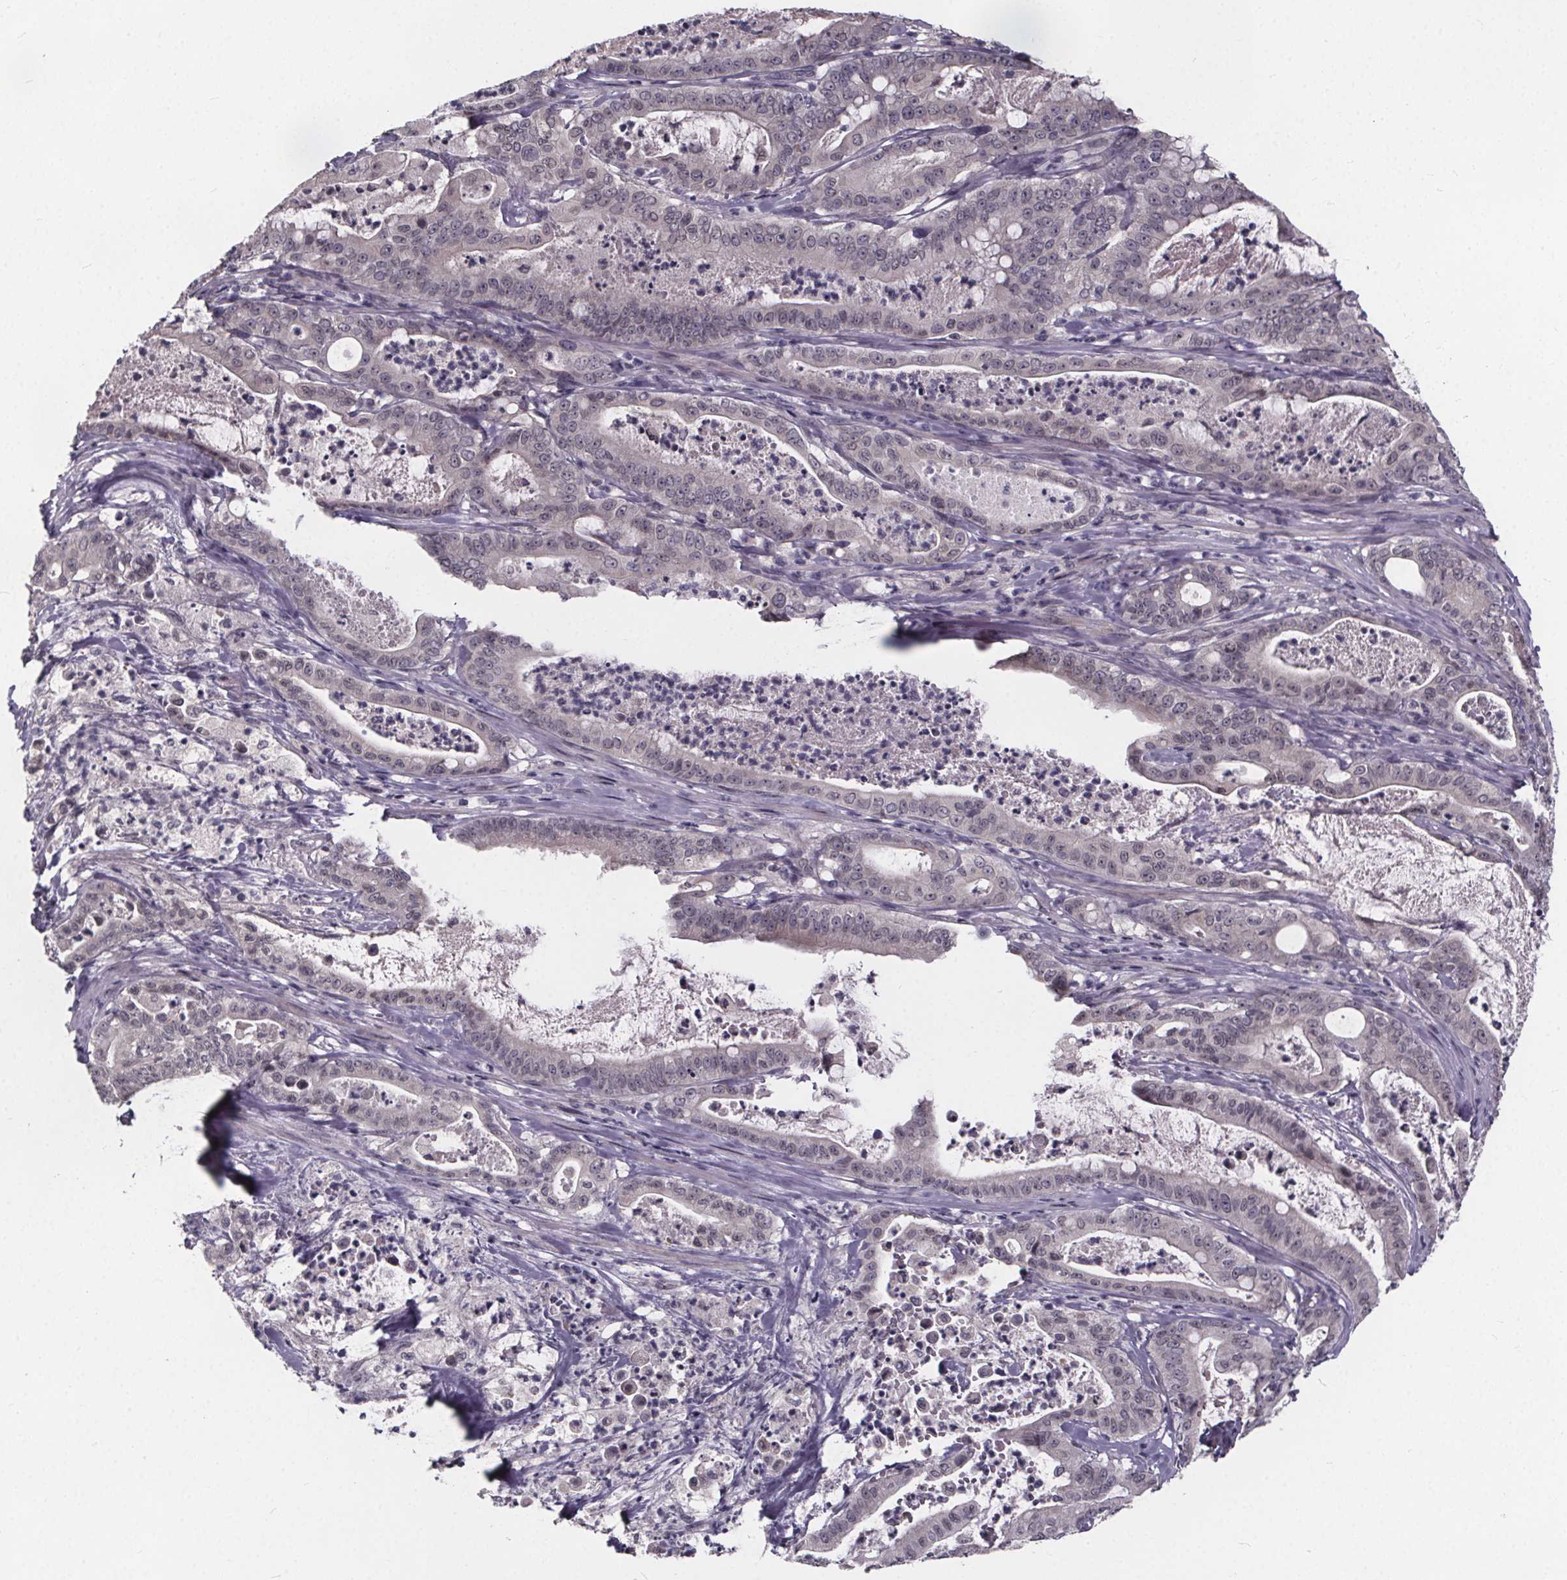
{"staining": {"intensity": "negative", "quantity": "none", "location": "none"}, "tissue": "pancreatic cancer", "cell_type": "Tumor cells", "image_type": "cancer", "snomed": [{"axis": "morphology", "description": "Adenocarcinoma, NOS"}, {"axis": "topography", "description": "Pancreas"}], "caption": "Pancreatic cancer stained for a protein using IHC reveals no expression tumor cells.", "gene": "FAM181B", "patient": {"sex": "male", "age": 71}}